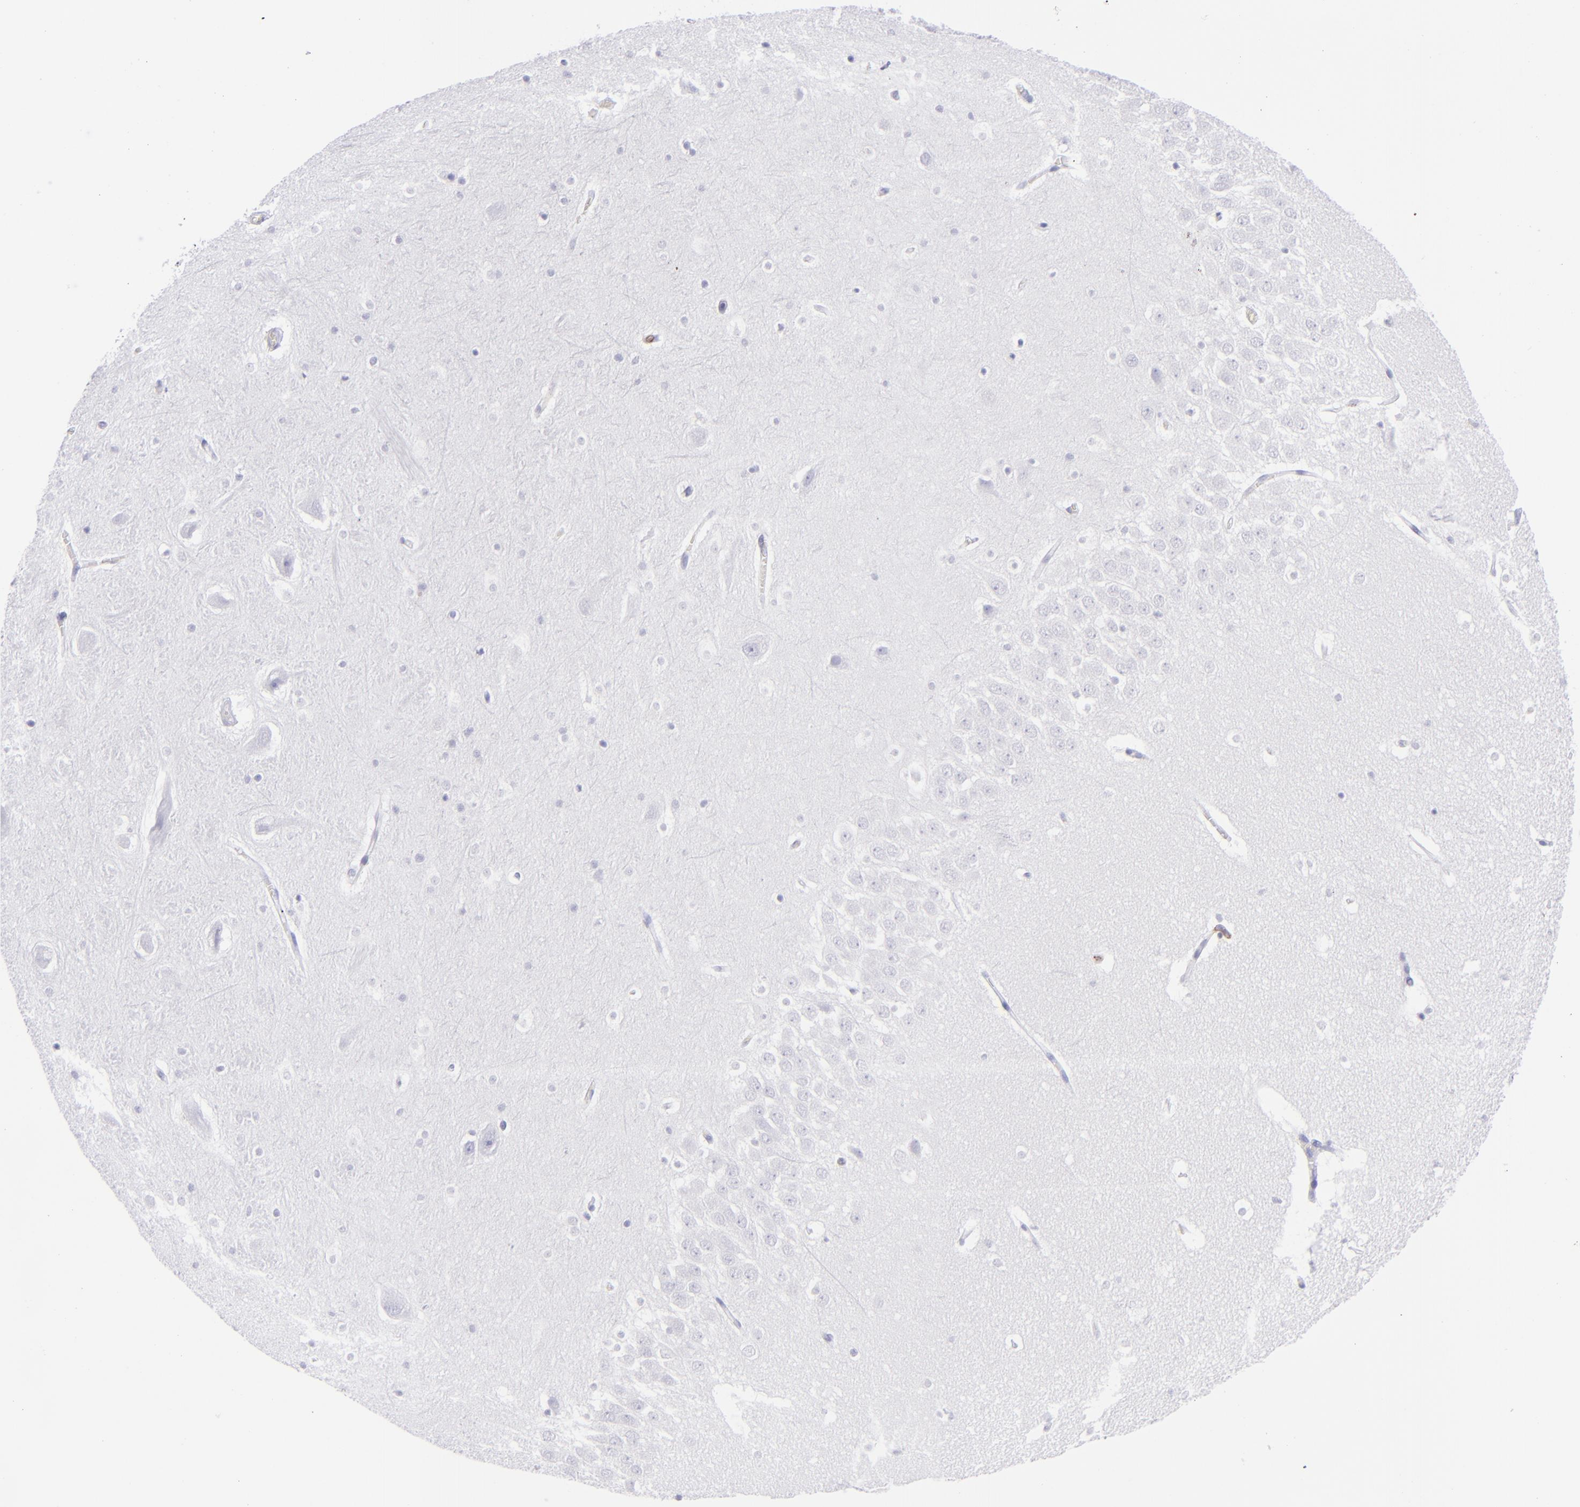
{"staining": {"intensity": "negative", "quantity": "none", "location": "none"}, "tissue": "hippocampus", "cell_type": "Glial cells", "image_type": "normal", "snomed": [{"axis": "morphology", "description": "Normal tissue, NOS"}, {"axis": "topography", "description": "Hippocampus"}], "caption": "High magnification brightfield microscopy of benign hippocampus stained with DAB (3,3'-diaminobenzidine) (brown) and counterstained with hematoxylin (blue): glial cells show no significant expression.", "gene": "SELPLG", "patient": {"sex": "male", "age": 45}}